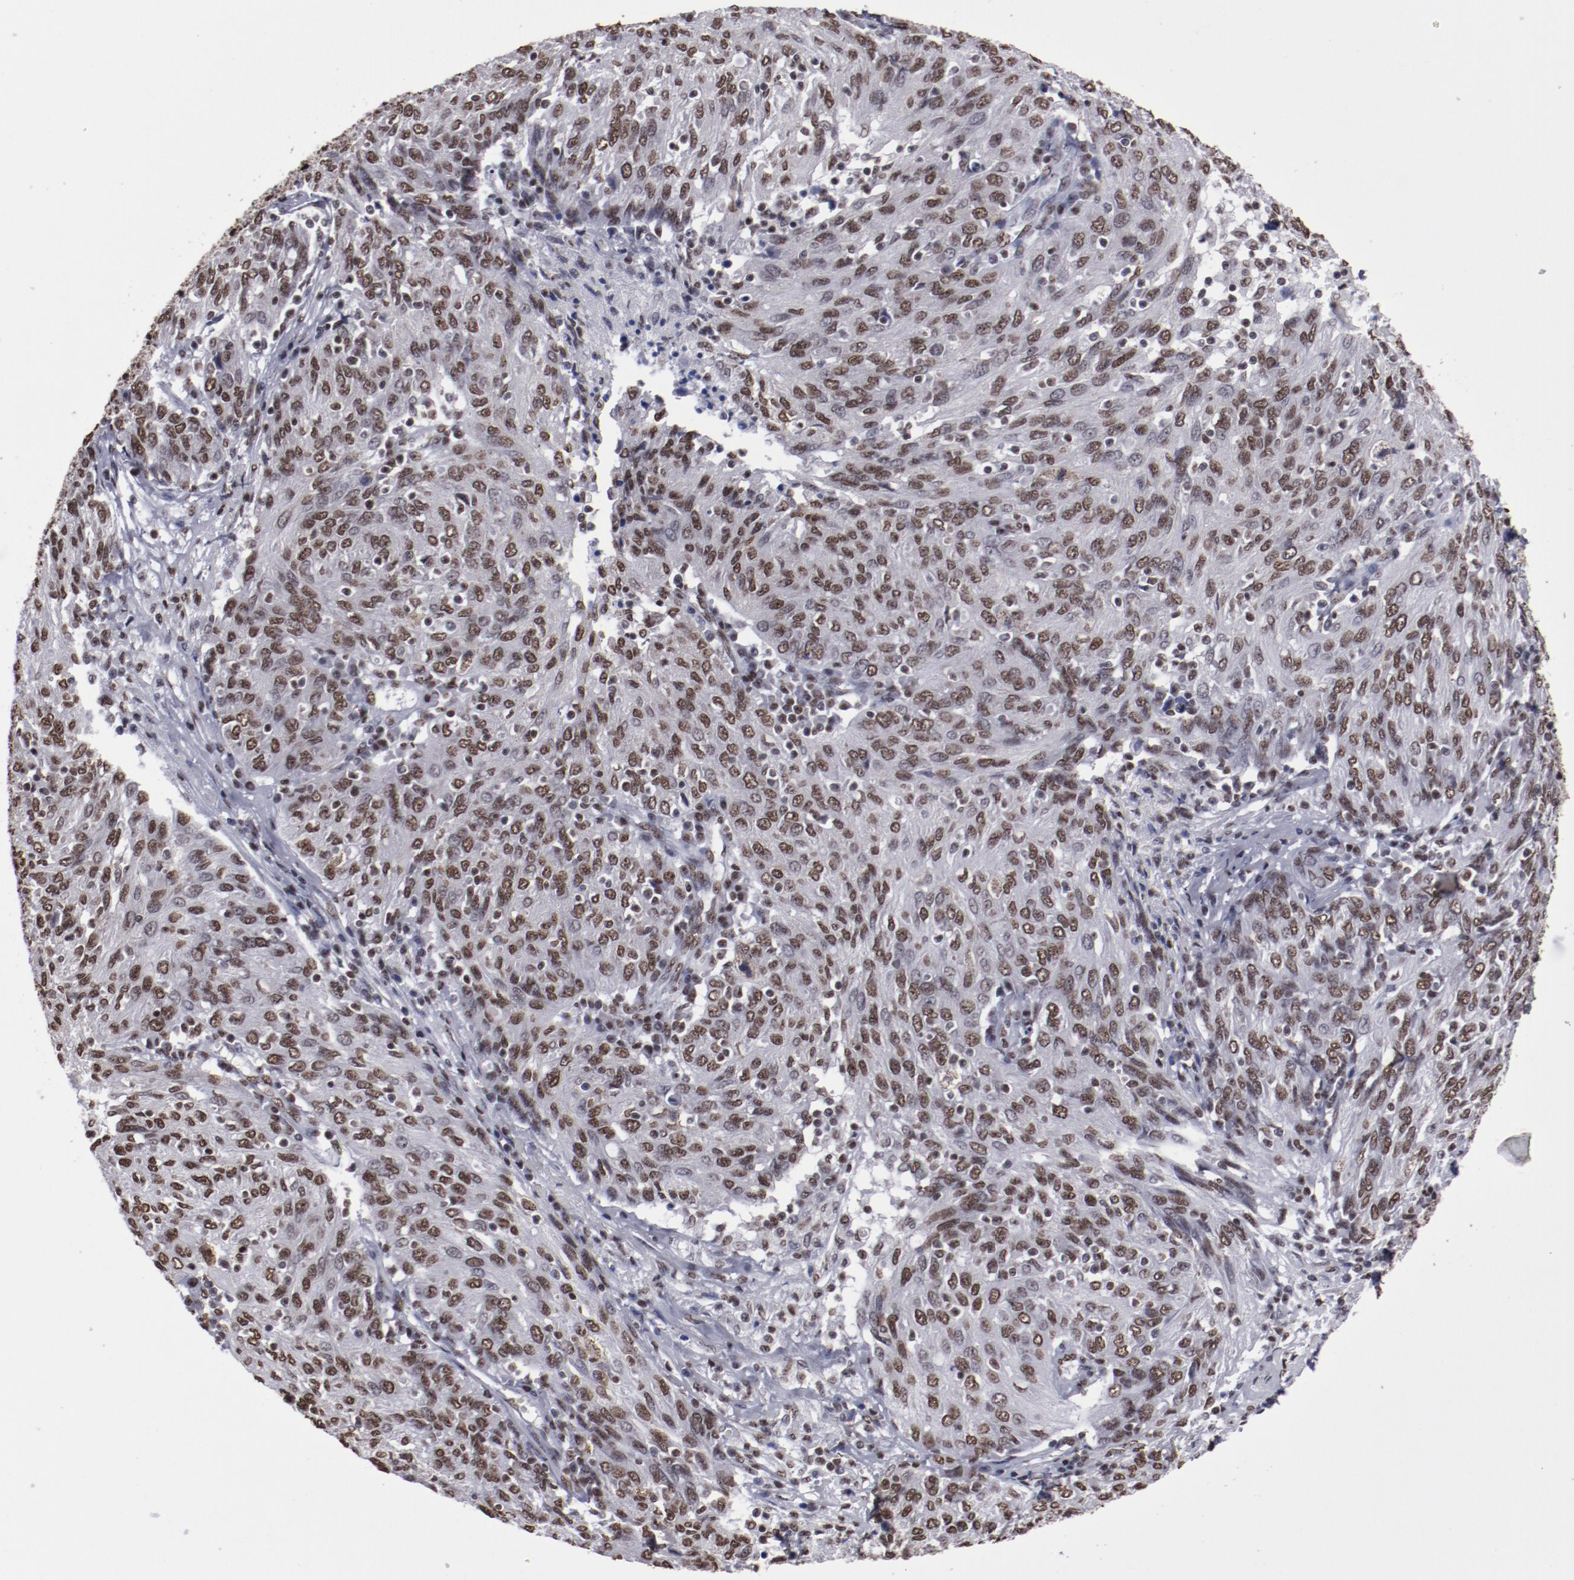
{"staining": {"intensity": "moderate", "quantity": ">75%", "location": "nuclear"}, "tissue": "ovarian cancer", "cell_type": "Tumor cells", "image_type": "cancer", "snomed": [{"axis": "morphology", "description": "Carcinoma, endometroid"}, {"axis": "topography", "description": "Ovary"}], "caption": "A photomicrograph of ovarian cancer stained for a protein shows moderate nuclear brown staining in tumor cells. Immunohistochemistry stains the protein of interest in brown and the nuclei are stained blue.", "gene": "HNRNPA2B1", "patient": {"sex": "female", "age": 50}}